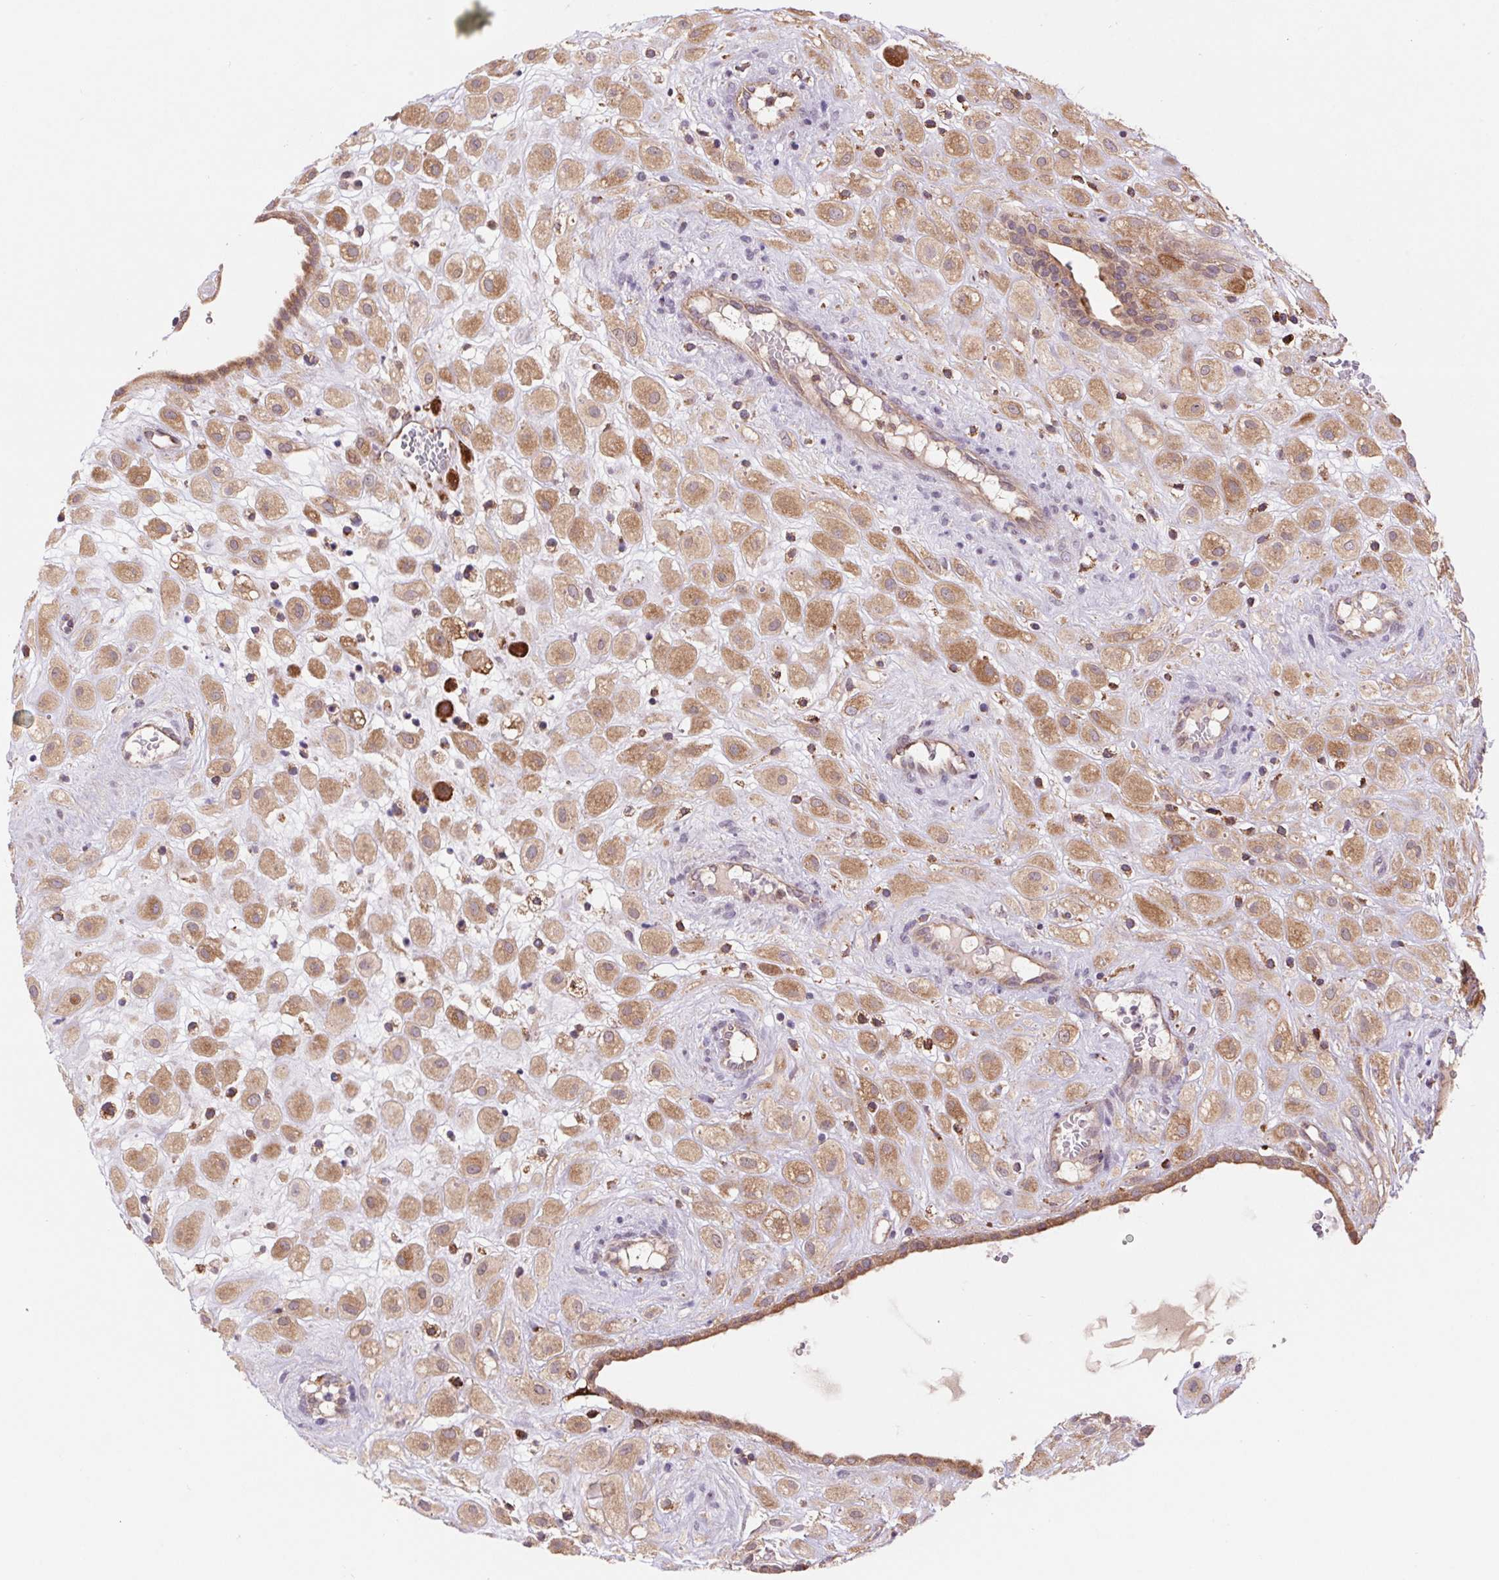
{"staining": {"intensity": "moderate", "quantity": ">75%", "location": "cytoplasmic/membranous"}, "tissue": "placenta", "cell_type": "Decidual cells", "image_type": "normal", "snomed": [{"axis": "morphology", "description": "Normal tissue, NOS"}, {"axis": "topography", "description": "Placenta"}], "caption": "Placenta stained for a protein (brown) displays moderate cytoplasmic/membranous positive staining in about >75% of decidual cells.", "gene": "KLHL20", "patient": {"sex": "female", "age": 24}}